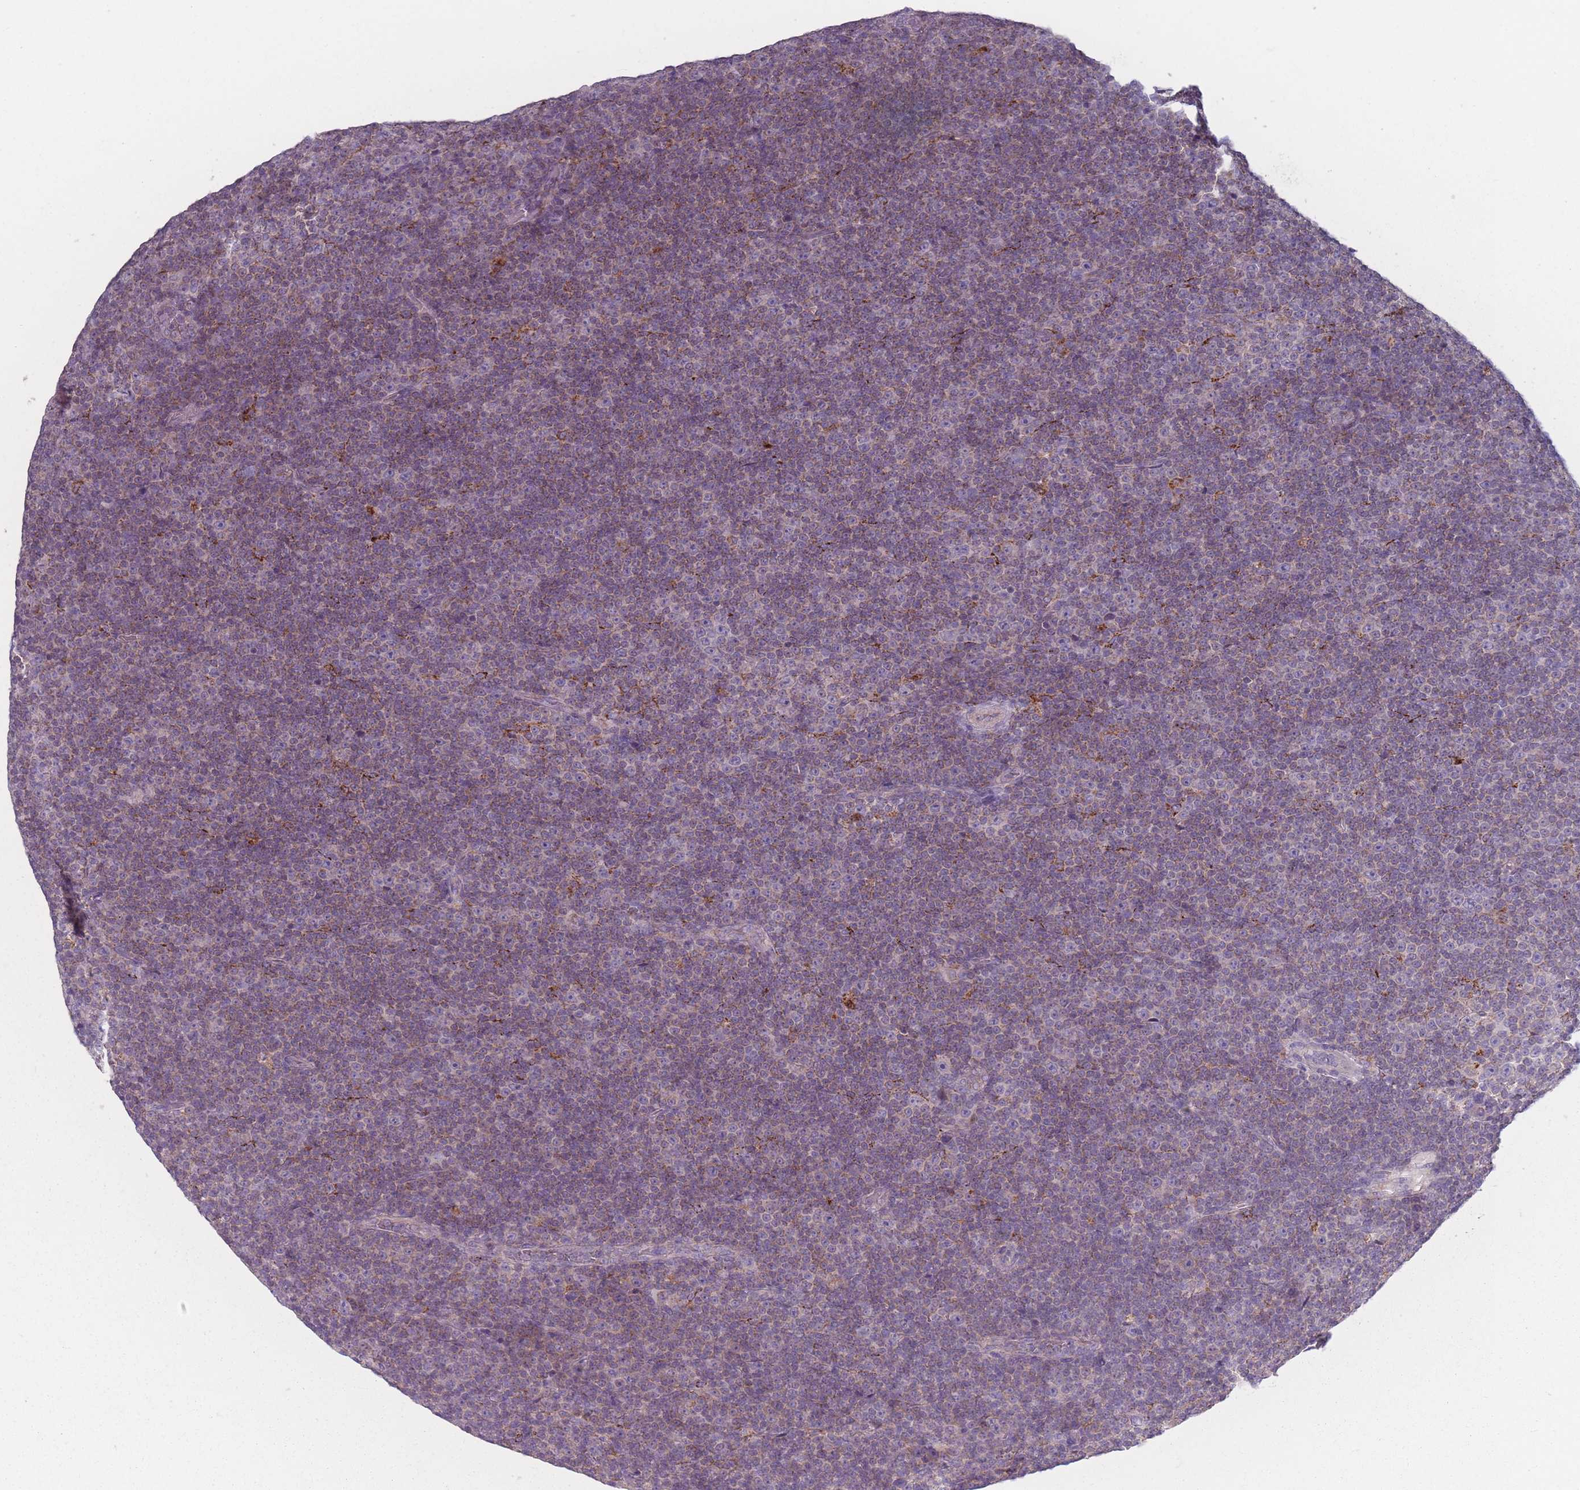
{"staining": {"intensity": "weak", "quantity": "25%-75%", "location": "cytoplasmic/membranous"}, "tissue": "lymphoma", "cell_type": "Tumor cells", "image_type": "cancer", "snomed": [{"axis": "morphology", "description": "Malignant lymphoma, non-Hodgkin's type, Low grade"}, {"axis": "topography", "description": "Lymph node"}], "caption": "Lymphoma tissue shows weak cytoplasmic/membranous positivity in approximately 25%-75% of tumor cells", "gene": "PEX11B", "patient": {"sex": "female", "age": 67}}